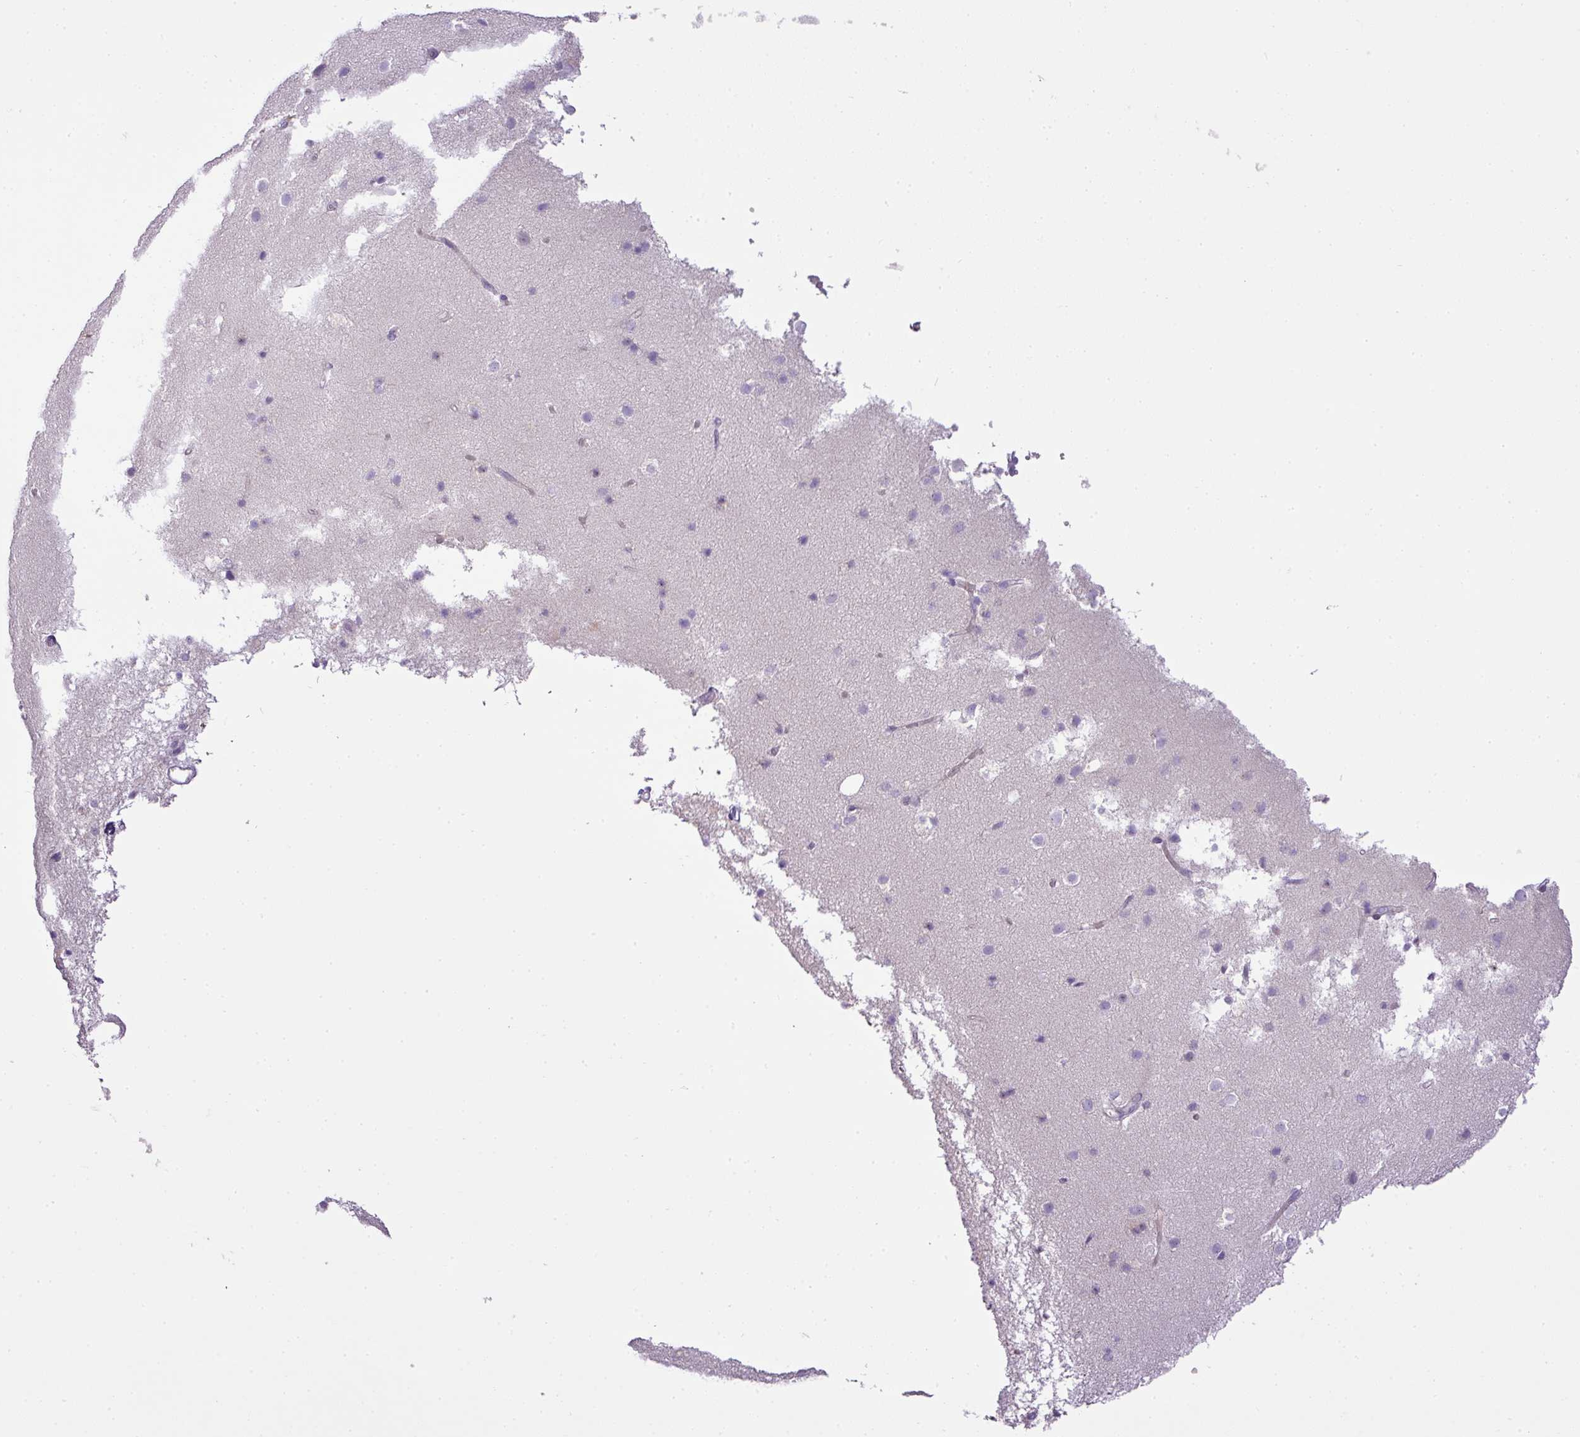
{"staining": {"intensity": "negative", "quantity": "none", "location": "none"}, "tissue": "cerebral cortex", "cell_type": "Endothelial cells", "image_type": "normal", "snomed": [{"axis": "morphology", "description": "Normal tissue, NOS"}, {"axis": "topography", "description": "Cerebral cortex"}], "caption": "Human cerebral cortex stained for a protein using IHC displays no staining in endothelial cells.", "gene": "HOXC13", "patient": {"sex": "male", "age": 54}}